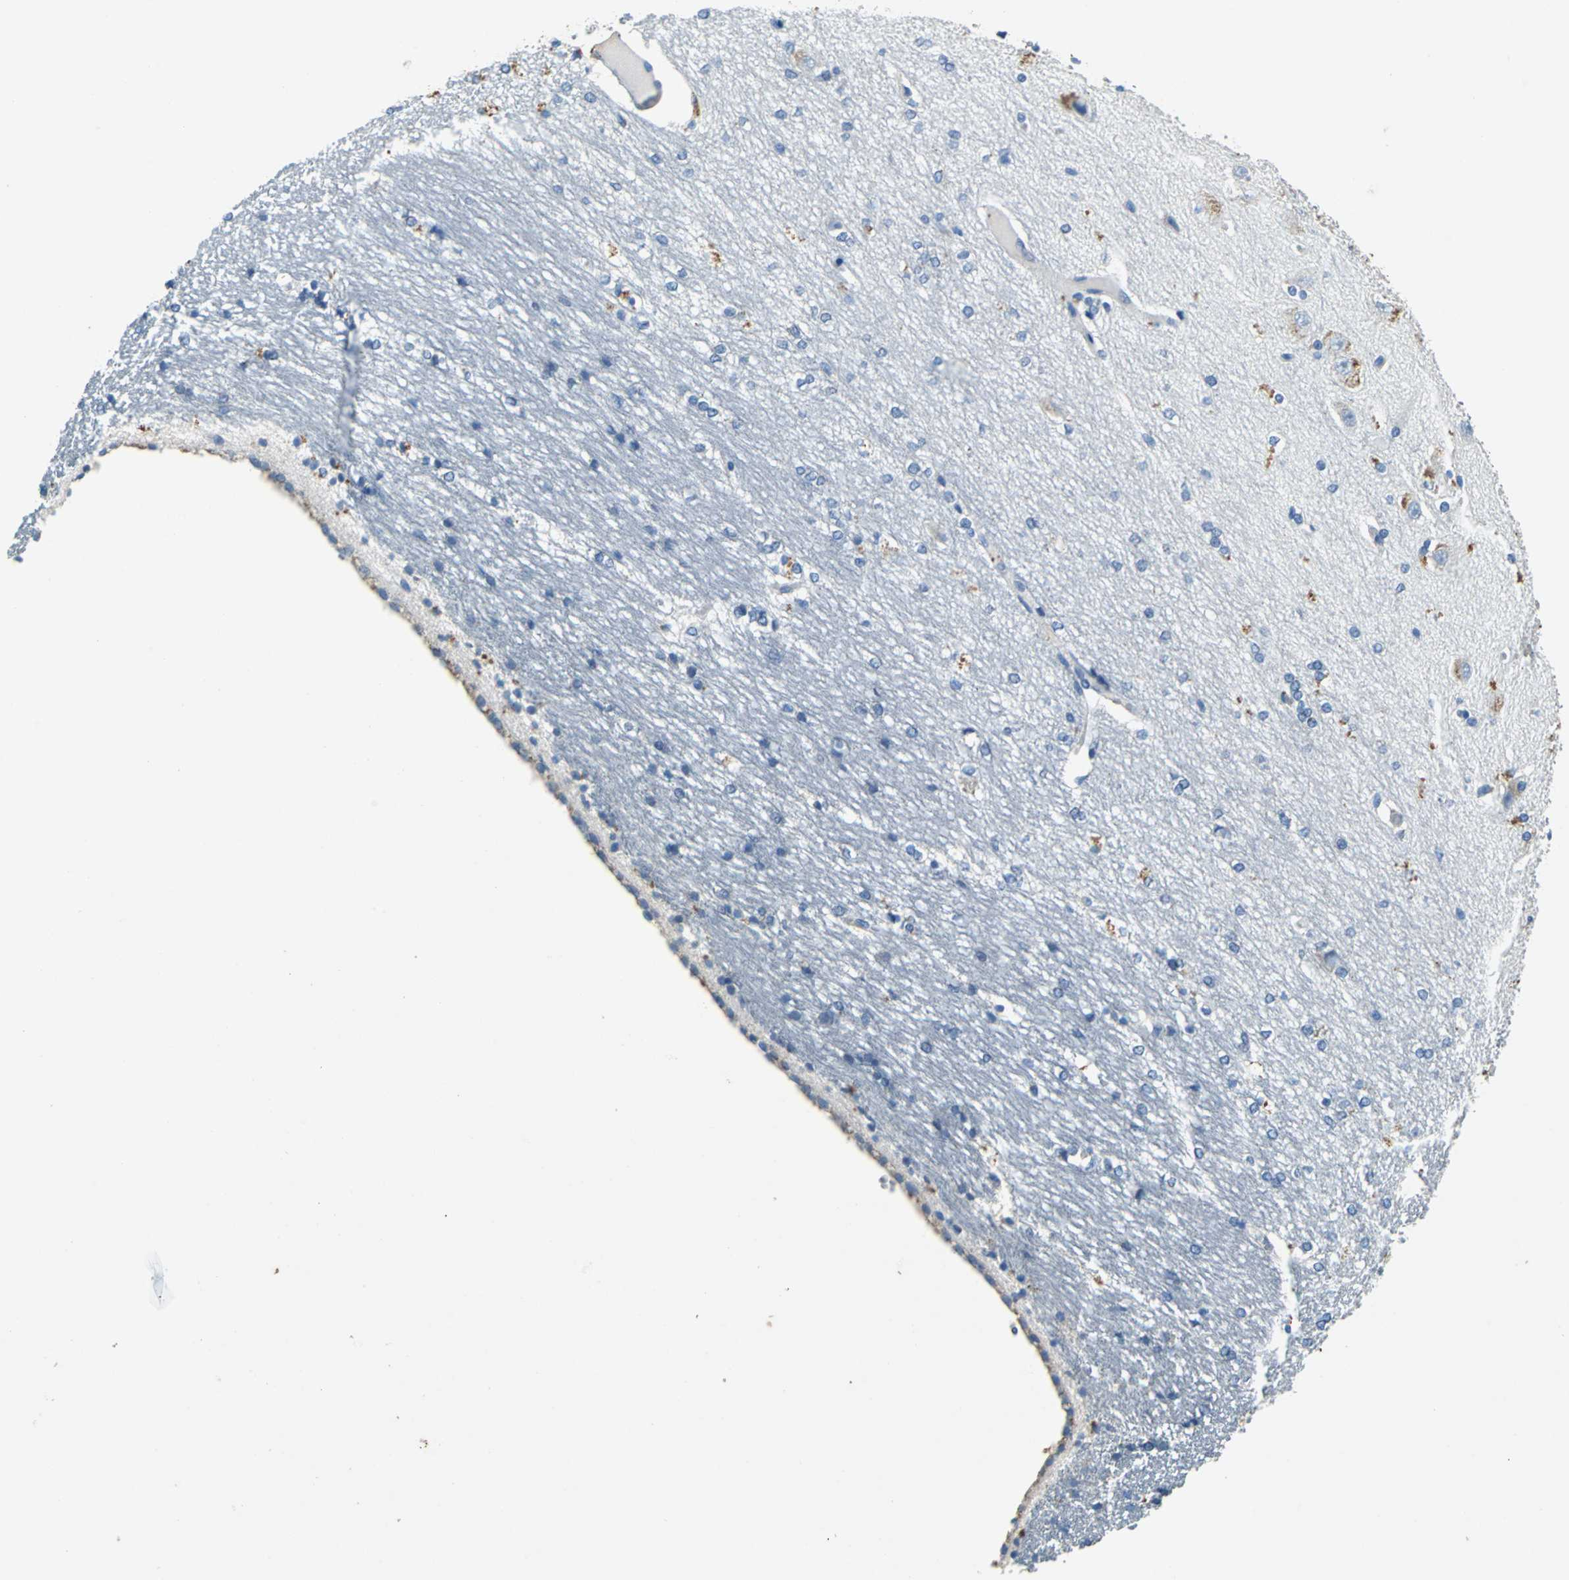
{"staining": {"intensity": "negative", "quantity": "none", "location": "none"}, "tissue": "hippocampus", "cell_type": "Glial cells", "image_type": "normal", "snomed": [{"axis": "morphology", "description": "Normal tissue, NOS"}, {"axis": "topography", "description": "Hippocampus"}], "caption": "Hippocampus stained for a protein using IHC reveals no expression glial cells.", "gene": "TEX264", "patient": {"sex": "female", "age": 19}}